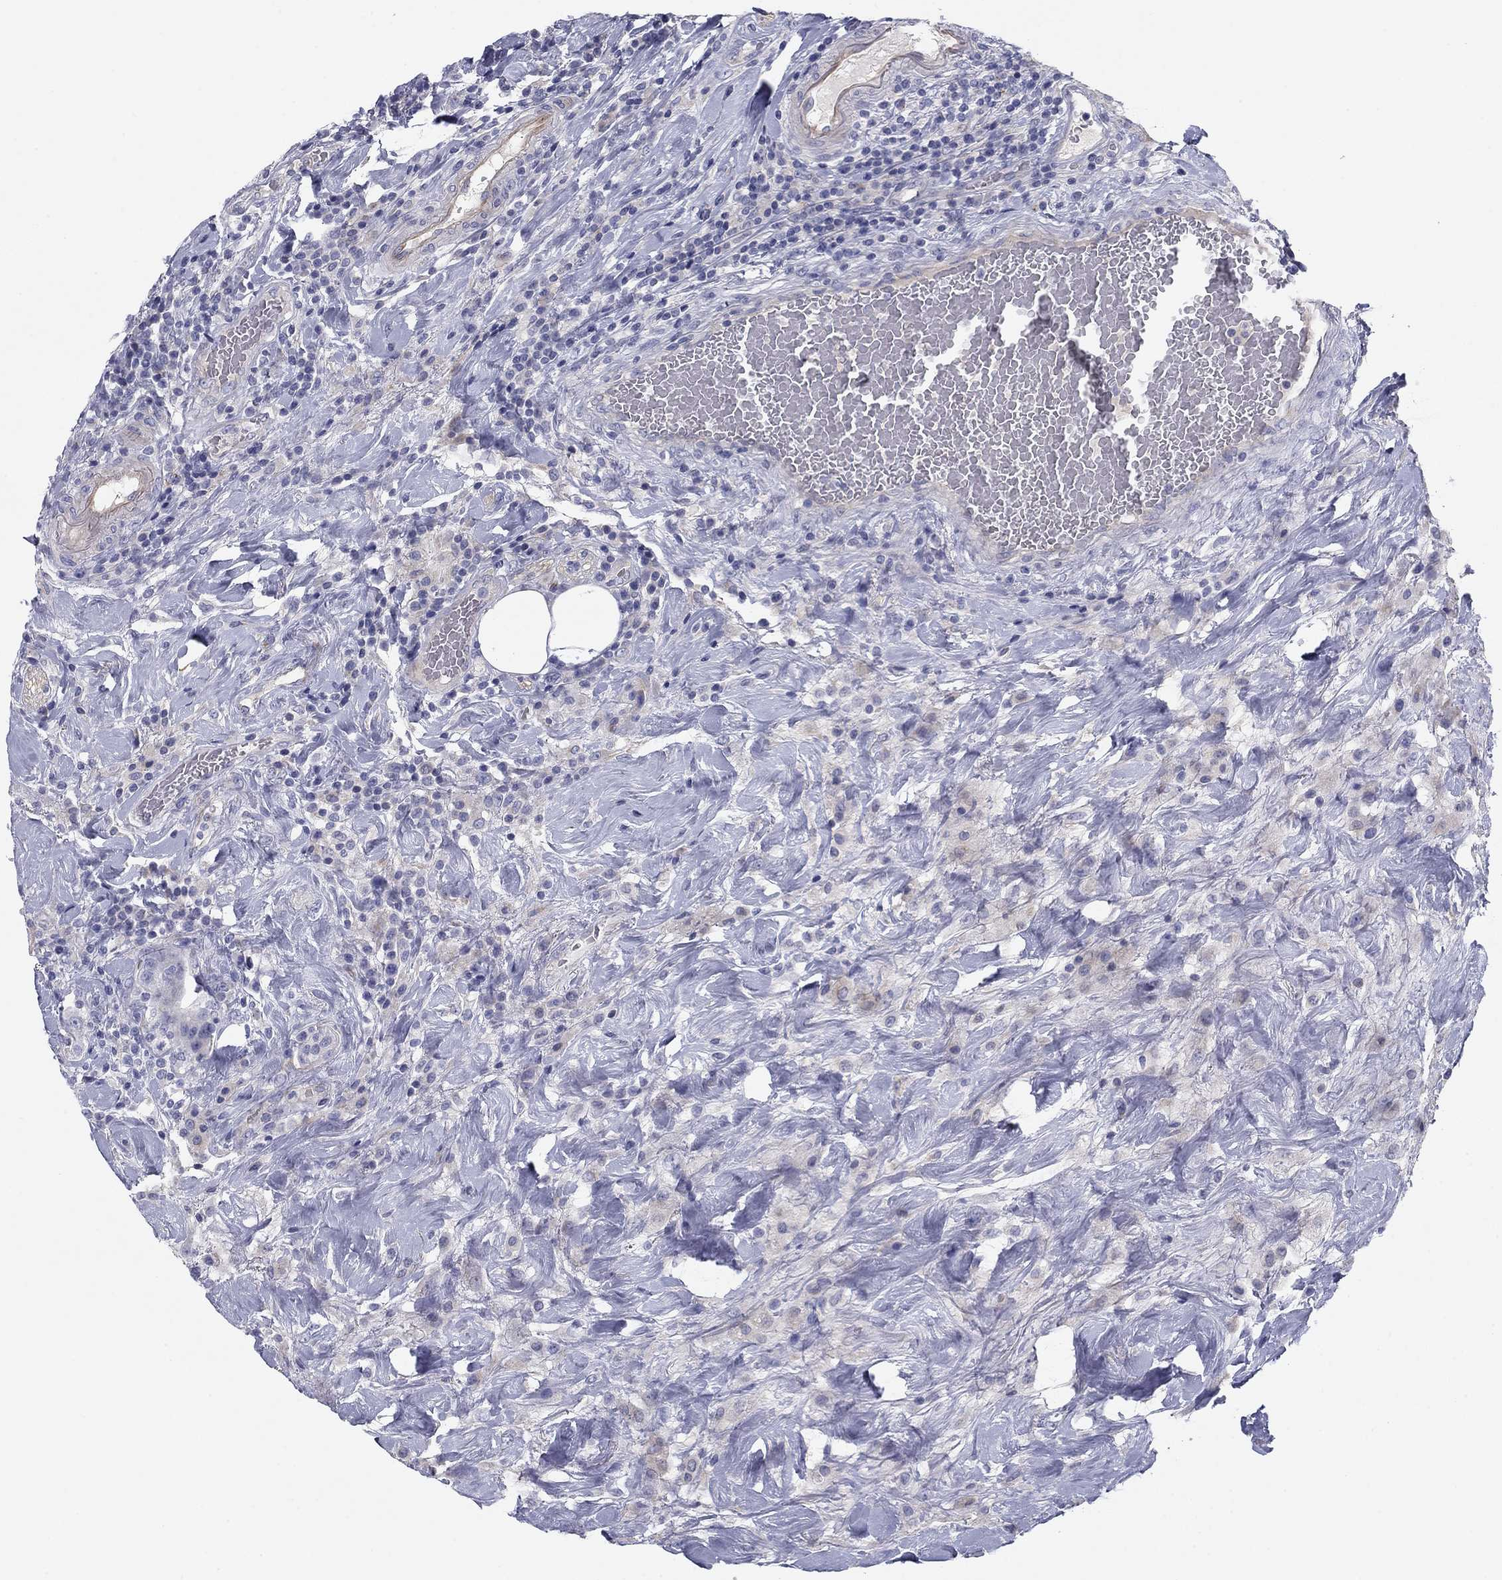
{"staining": {"intensity": "weak", "quantity": "<25%", "location": "cytoplasmic/membranous"}, "tissue": "colorectal cancer", "cell_type": "Tumor cells", "image_type": "cancer", "snomed": [{"axis": "morphology", "description": "Adenocarcinoma, NOS"}, {"axis": "topography", "description": "Colon"}], "caption": "IHC micrograph of human adenocarcinoma (colorectal) stained for a protein (brown), which demonstrates no staining in tumor cells.", "gene": "SEPTIN3", "patient": {"sex": "female", "age": 69}}